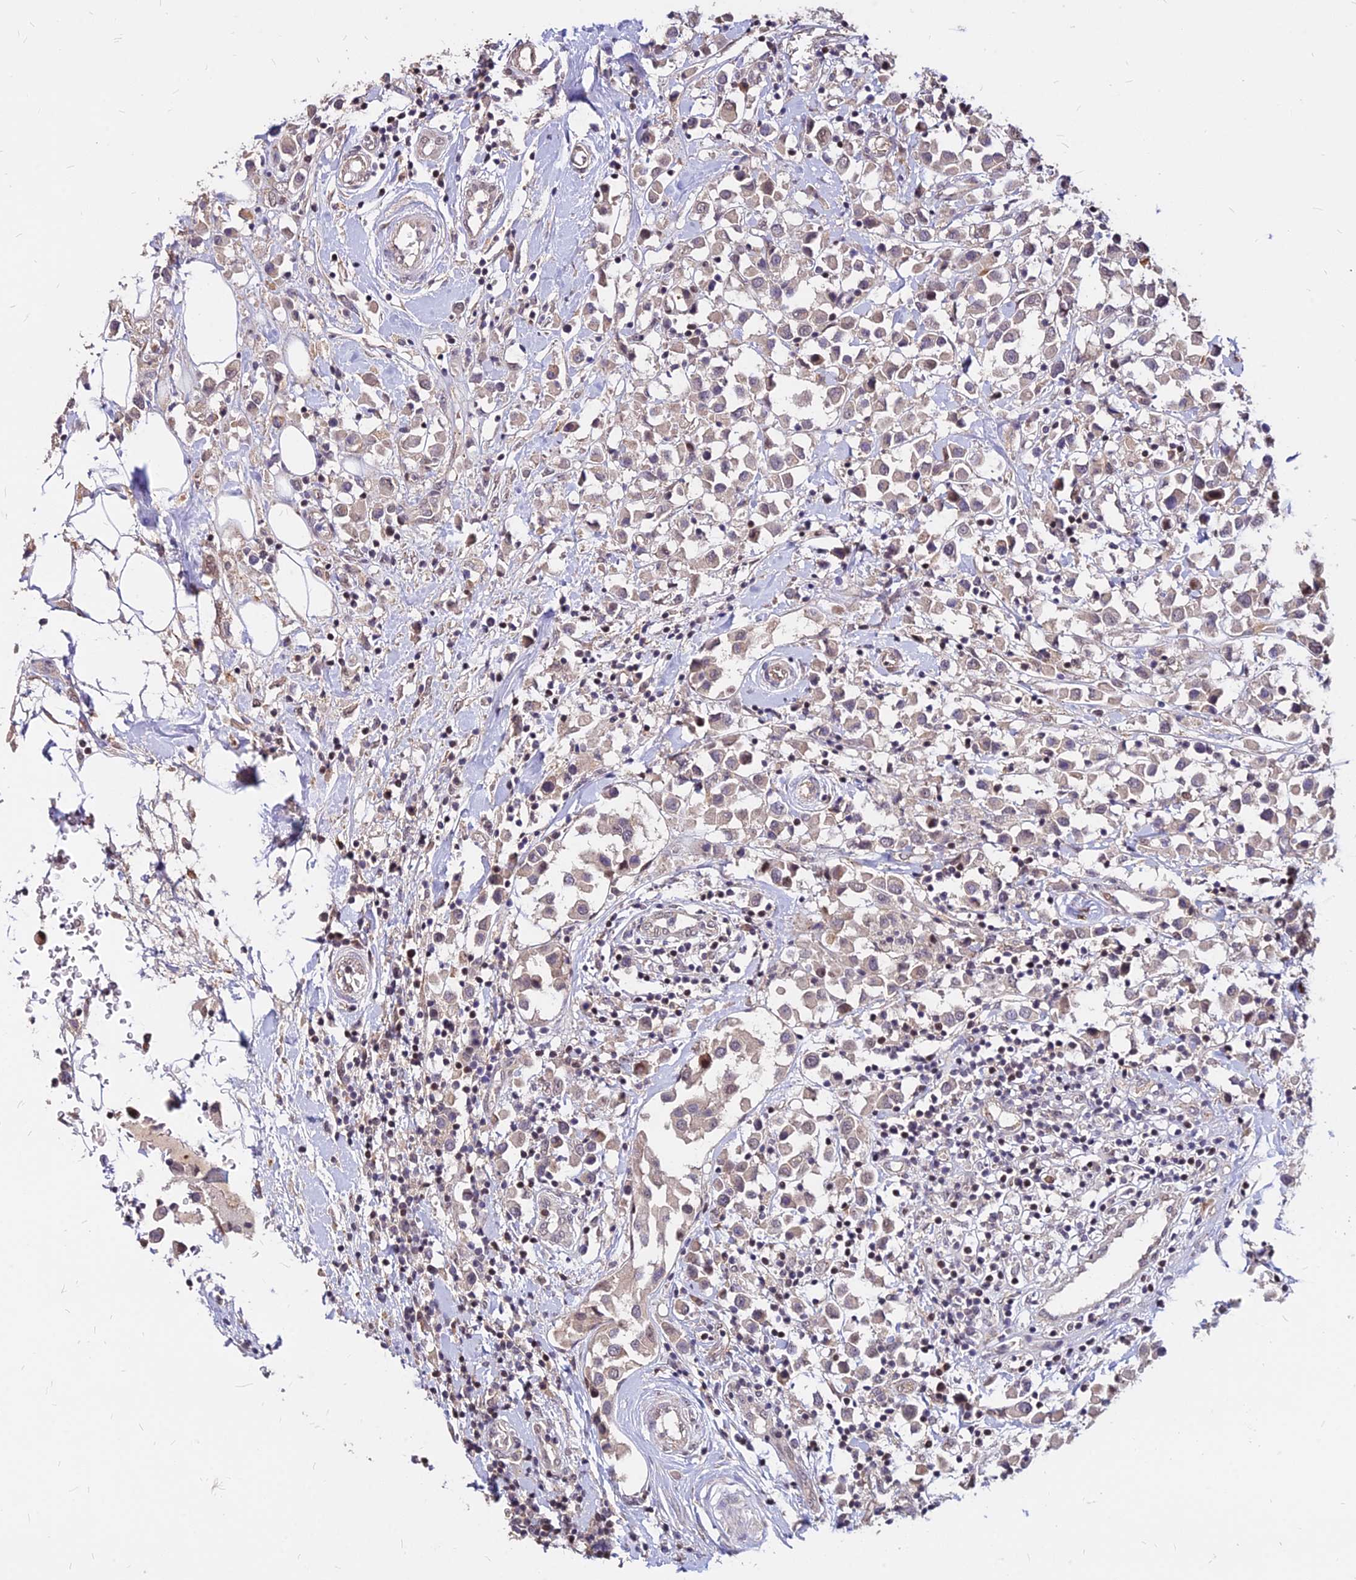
{"staining": {"intensity": "weak", "quantity": ">75%", "location": "cytoplasmic/membranous"}, "tissue": "breast cancer", "cell_type": "Tumor cells", "image_type": "cancer", "snomed": [{"axis": "morphology", "description": "Duct carcinoma"}, {"axis": "topography", "description": "Breast"}], "caption": "Protein expression analysis of human breast cancer (intraductal carcinoma) reveals weak cytoplasmic/membranous staining in about >75% of tumor cells.", "gene": "C11orf68", "patient": {"sex": "female", "age": 61}}